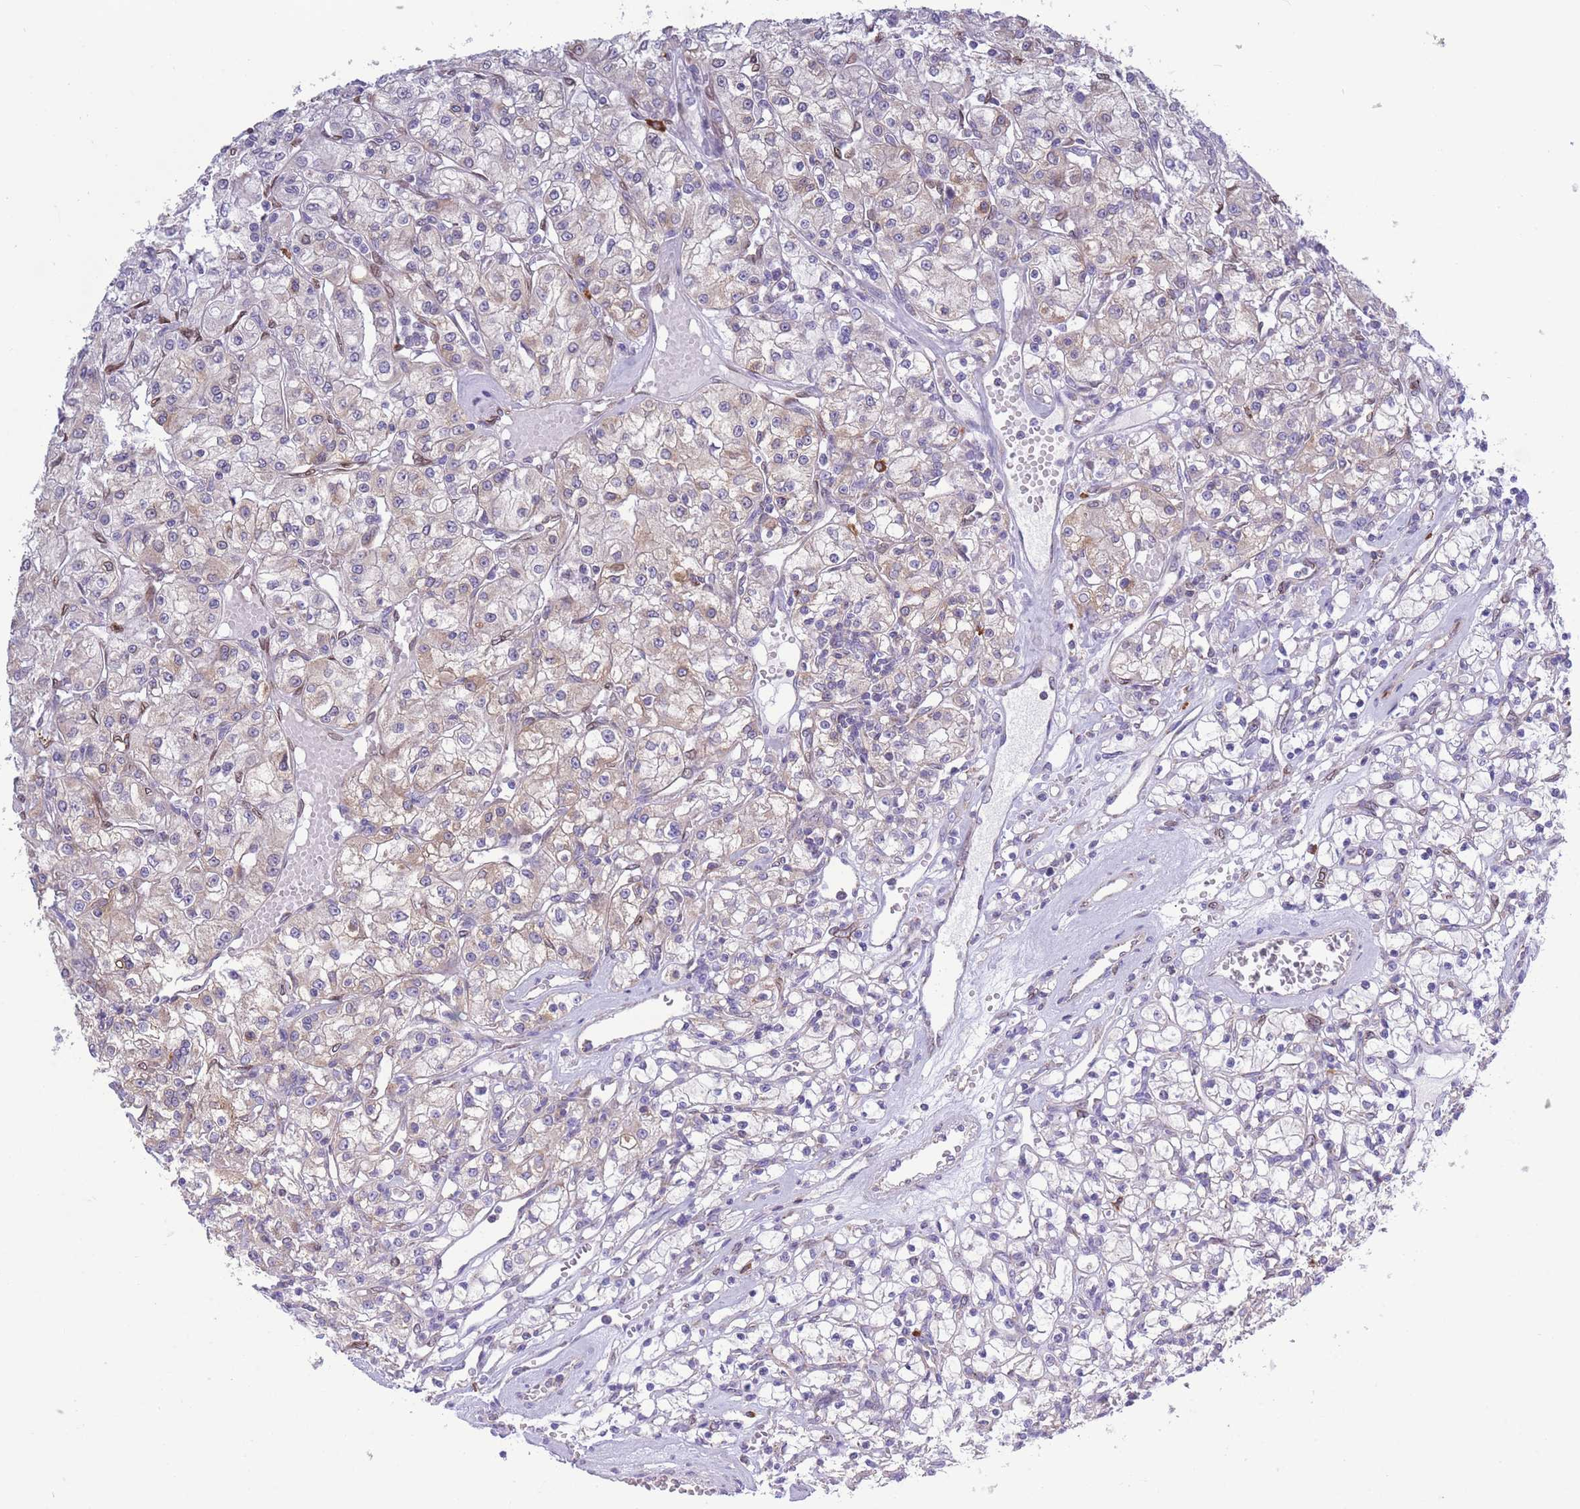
{"staining": {"intensity": "weak", "quantity": "<25%", "location": "cytoplasmic/membranous"}, "tissue": "renal cancer", "cell_type": "Tumor cells", "image_type": "cancer", "snomed": [{"axis": "morphology", "description": "Adenocarcinoma, NOS"}, {"axis": "topography", "description": "Kidney"}], "caption": "DAB immunohistochemical staining of renal cancer (adenocarcinoma) reveals no significant positivity in tumor cells.", "gene": "PDHA1", "patient": {"sex": "female", "age": 59}}